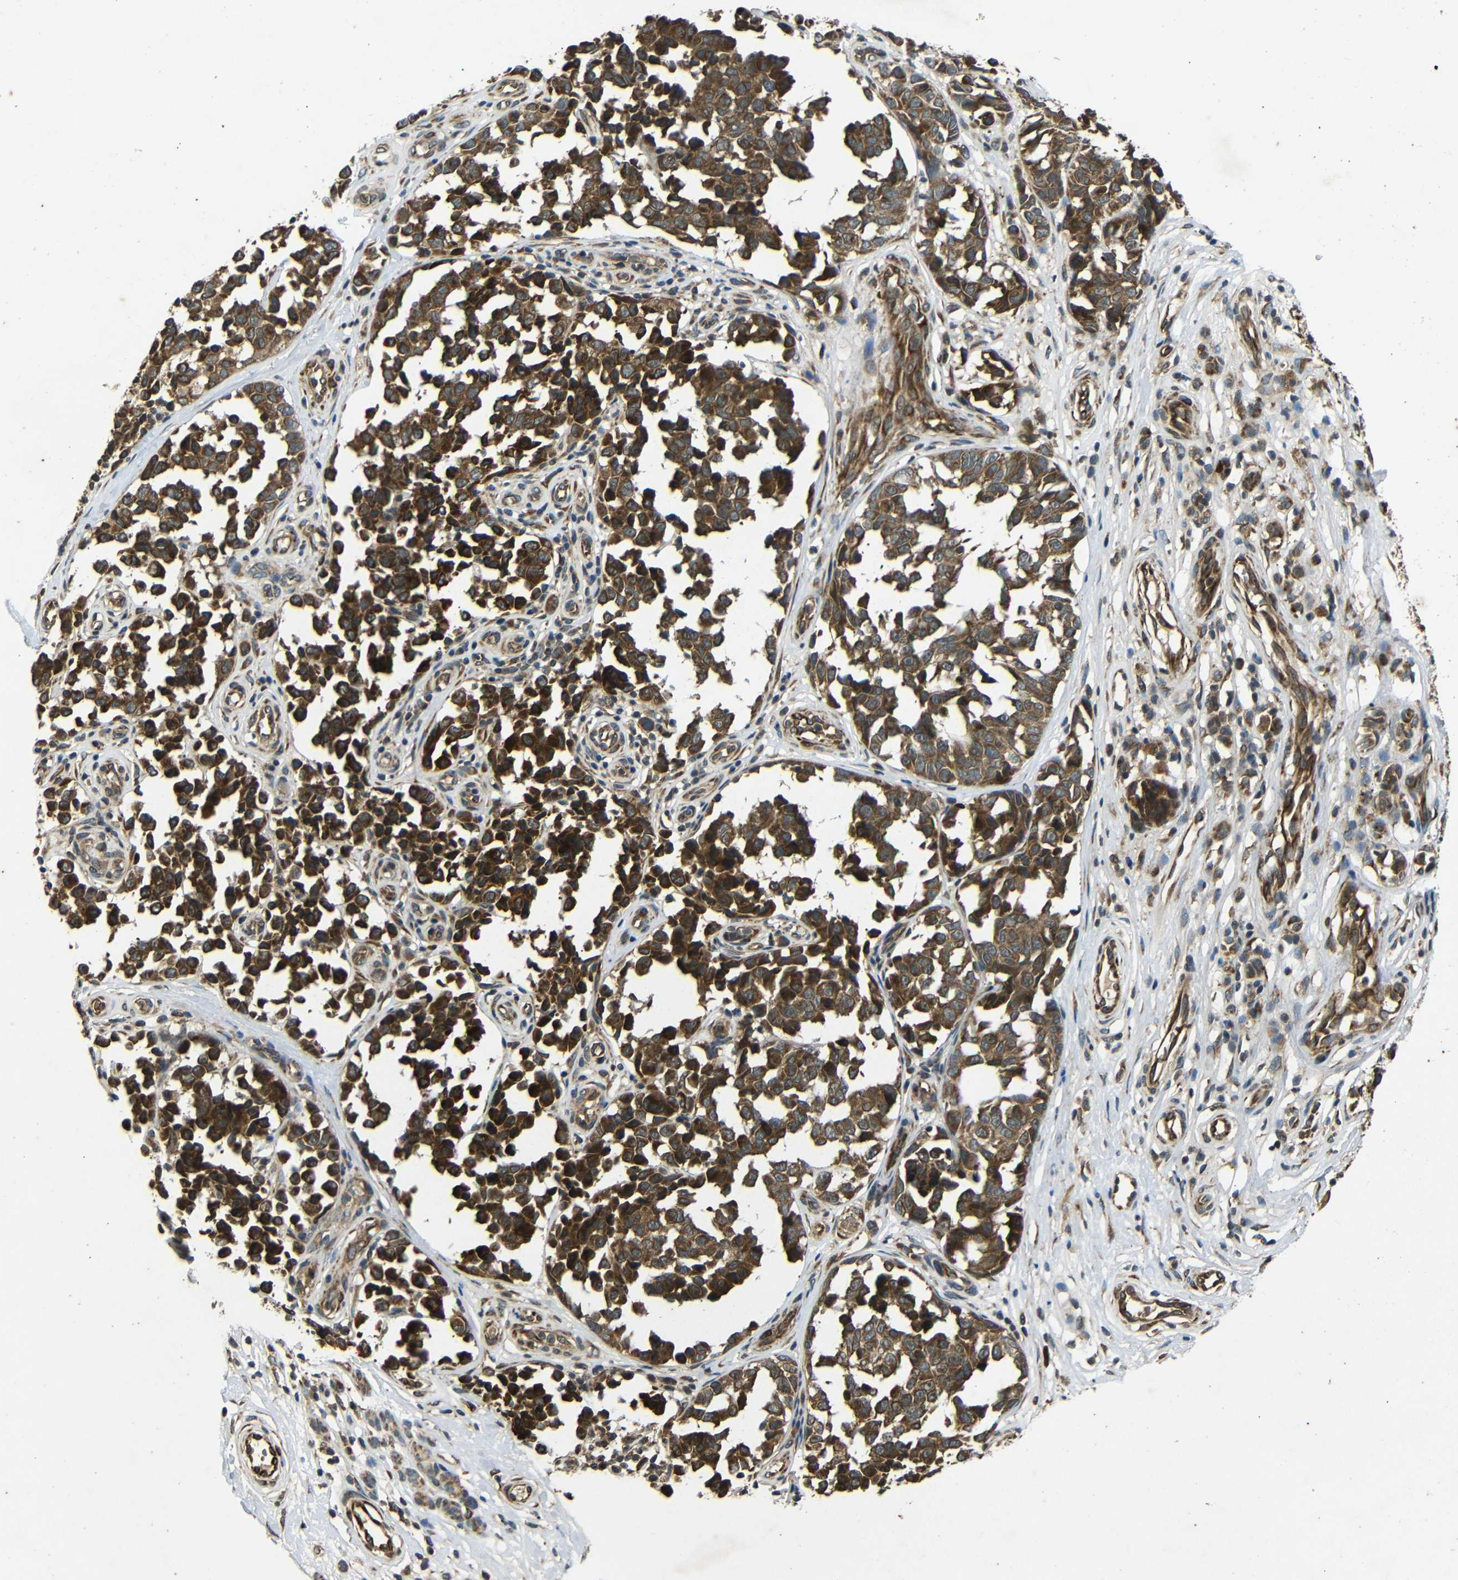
{"staining": {"intensity": "strong", "quantity": ">75%", "location": "cytoplasmic/membranous"}, "tissue": "melanoma", "cell_type": "Tumor cells", "image_type": "cancer", "snomed": [{"axis": "morphology", "description": "Malignant melanoma, NOS"}, {"axis": "topography", "description": "Skin"}], "caption": "Tumor cells reveal high levels of strong cytoplasmic/membranous staining in about >75% of cells in human melanoma. Immunohistochemistry stains the protein in brown and the nuclei are stained blue.", "gene": "TRPC1", "patient": {"sex": "female", "age": 64}}